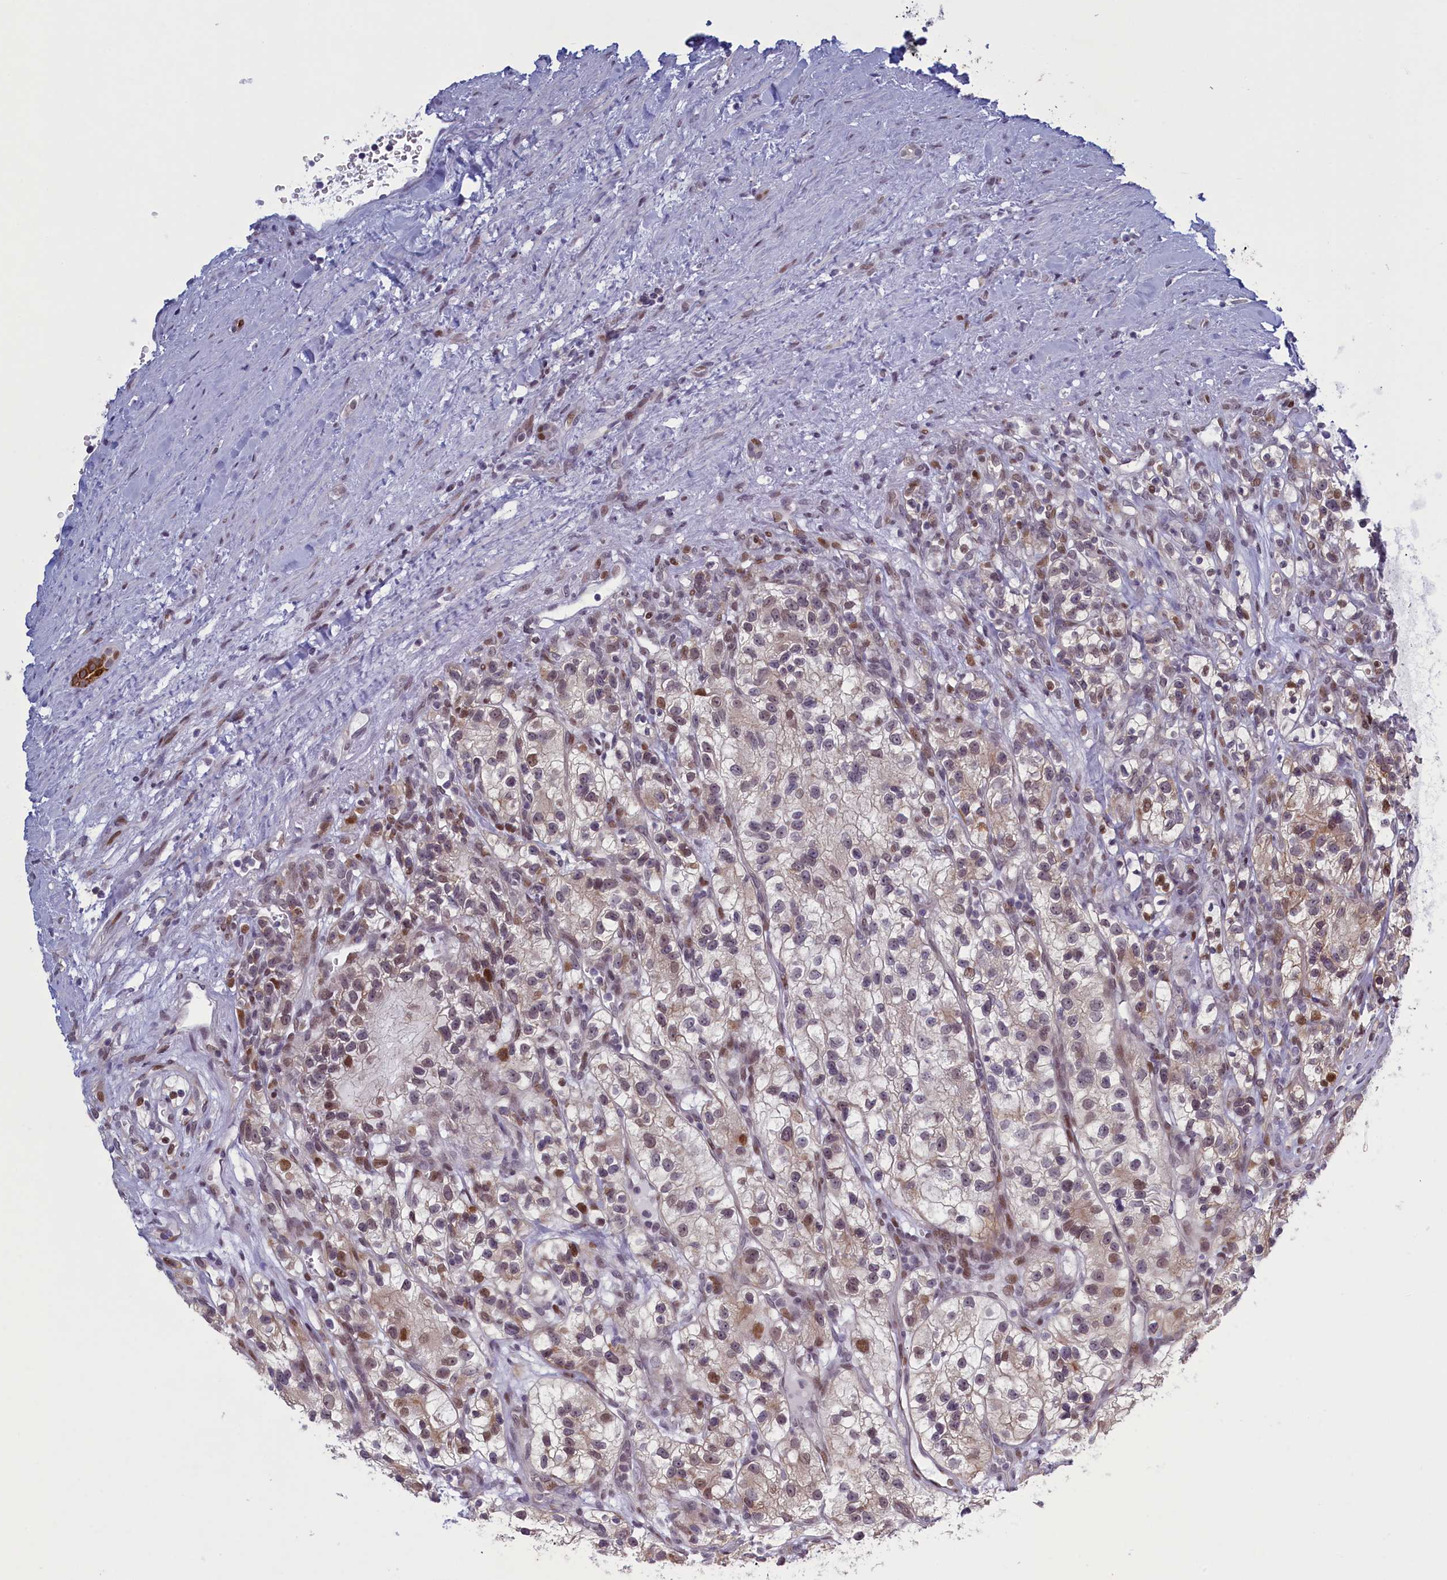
{"staining": {"intensity": "moderate", "quantity": "<25%", "location": "cytoplasmic/membranous,nuclear"}, "tissue": "renal cancer", "cell_type": "Tumor cells", "image_type": "cancer", "snomed": [{"axis": "morphology", "description": "Adenocarcinoma, NOS"}, {"axis": "topography", "description": "Kidney"}], "caption": "An image of renal cancer (adenocarcinoma) stained for a protein displays moderate cytoplasmic/membranous and nuclear brown staining in tumor cells.", "gene": "ATF7IP2", "patient": {"sex": "female", "age": 57}}